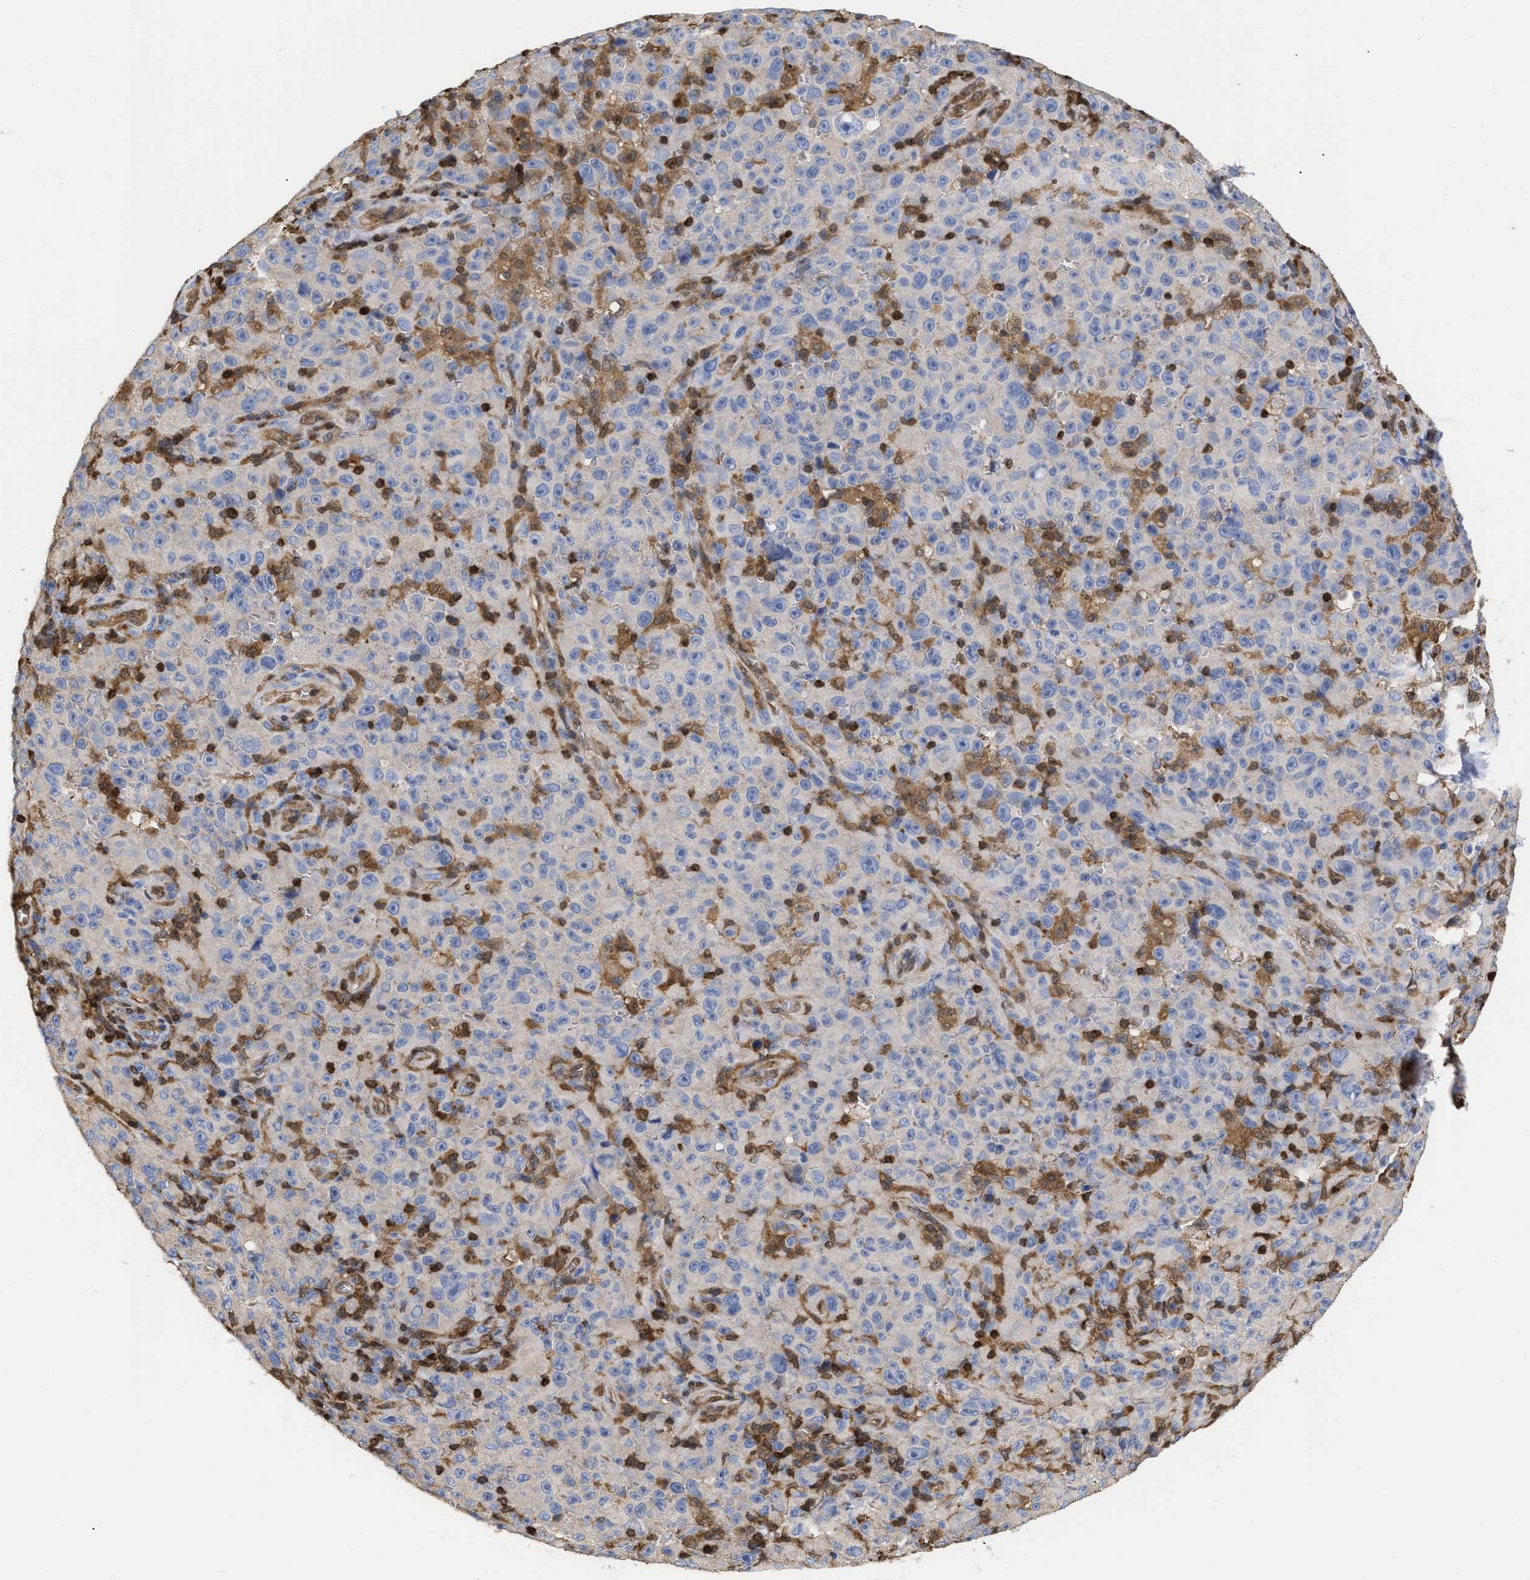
{"staining": {"intensity": "negative", "quantity": "none", "location": "none"}, "tissue": "melanoma", "cell_type": "Tumor cells", "image_type": "cancer", "snomed": [{"axis": "morphology", "description": "Malignant melanoma, NOS"}, {"axis": "topography", "description": "Skin"}], "caption": "Protein analysis of melanoma displays no significant positivity in tumor cells.", "gene": "GIMAP4", "patient": {"sex": "female", "age": 82}}